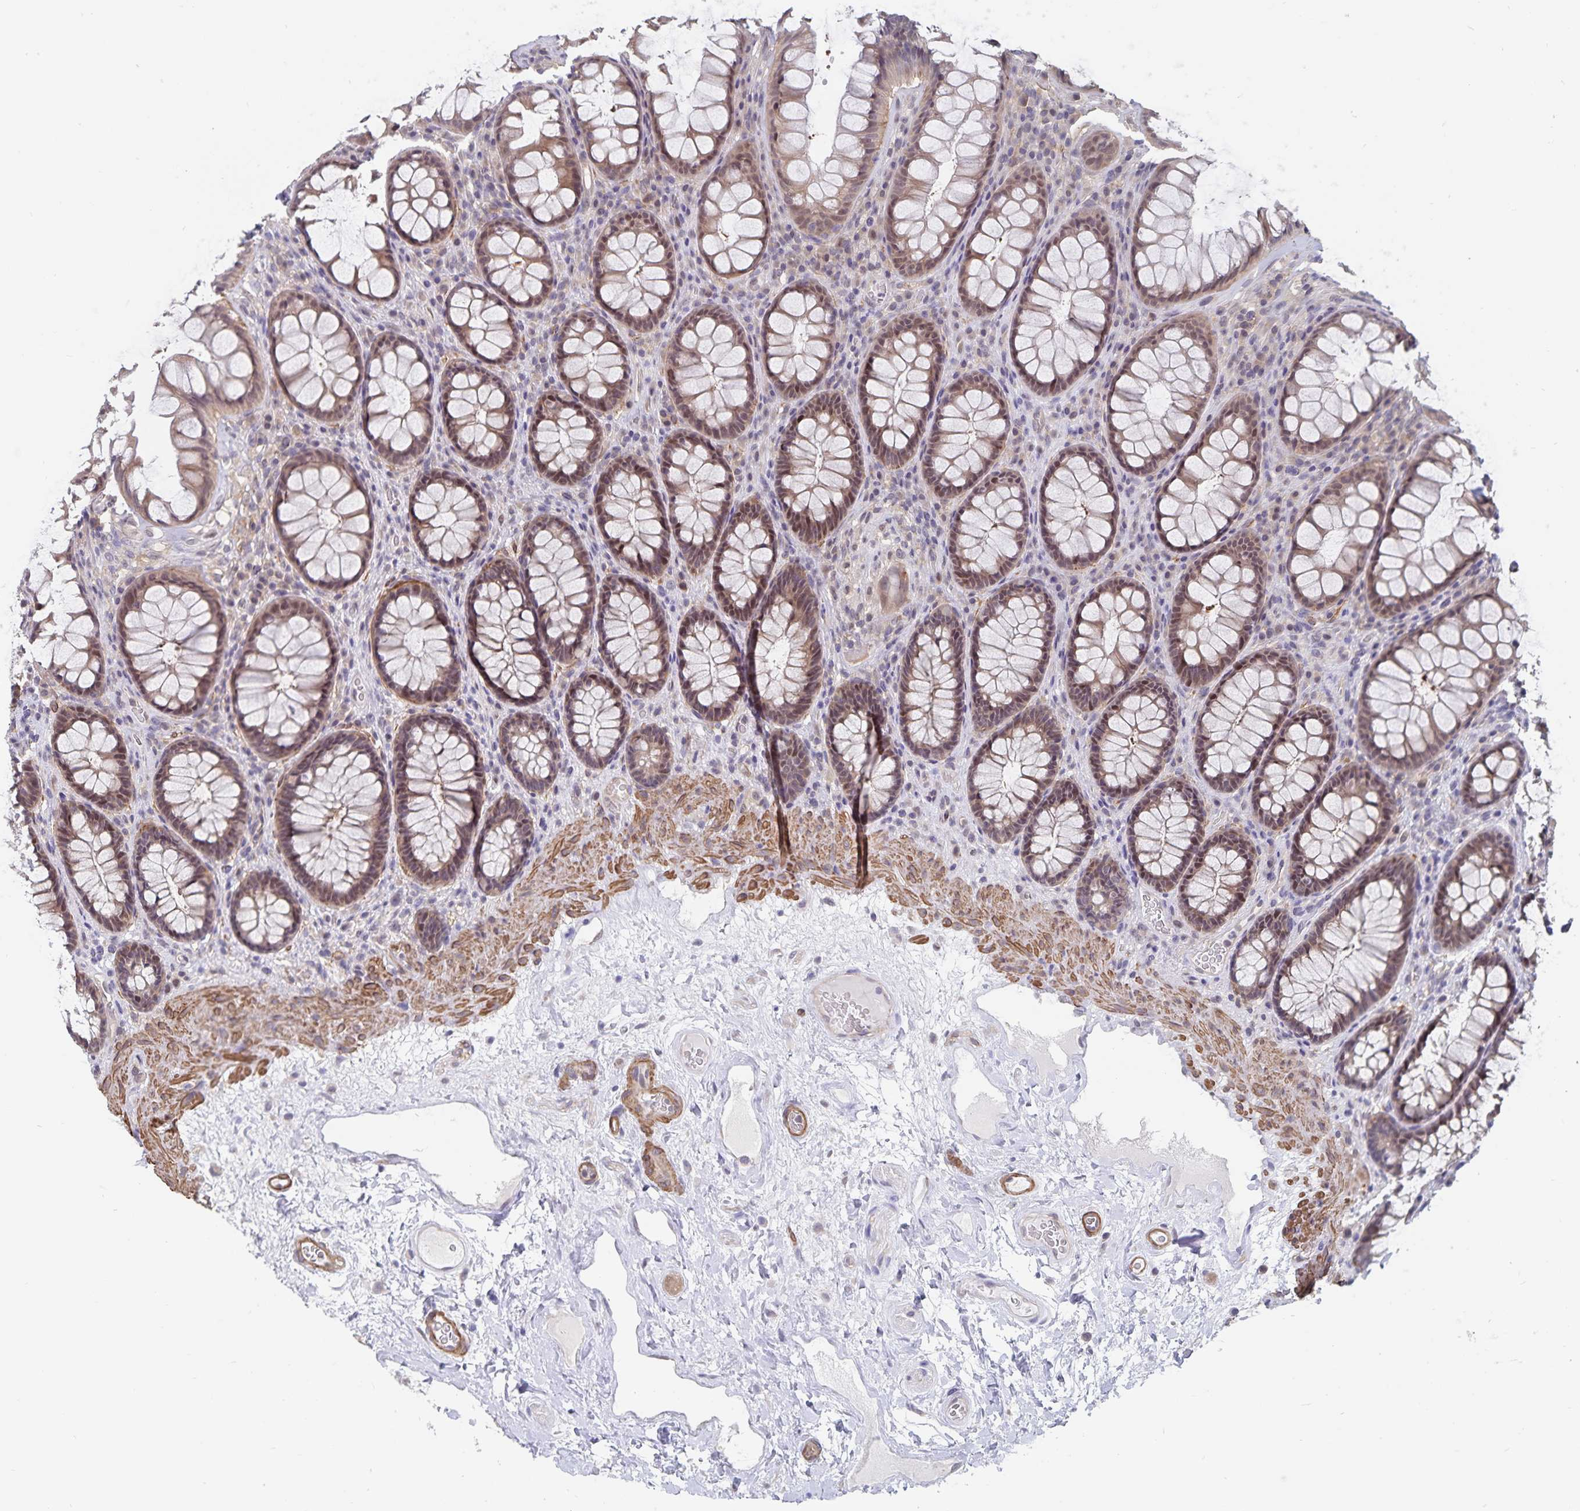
{"staining": {"intensity": "weak", "quantity": "25%-75%", "location": "cytoplasmic/membranous,nuclear"}, "tissue": "rectum", "cell_type": "Glandular cells", "image_type": "normal", "snomed": [{"axis": "morphology", "description": "Normal tissue, NOS"}, {"axis": "topography", "description": "Rectum"}], "caption": "IHC histopathology image of unremarkable human rectum stained for a protein (brown), which exhibits low levels of weak cytoplasmic/membranous,nuclear positivity in about 25%-75% of glandular cells.", "gene": "BAG6", "patient": {"sex": "male", "age": 72}}